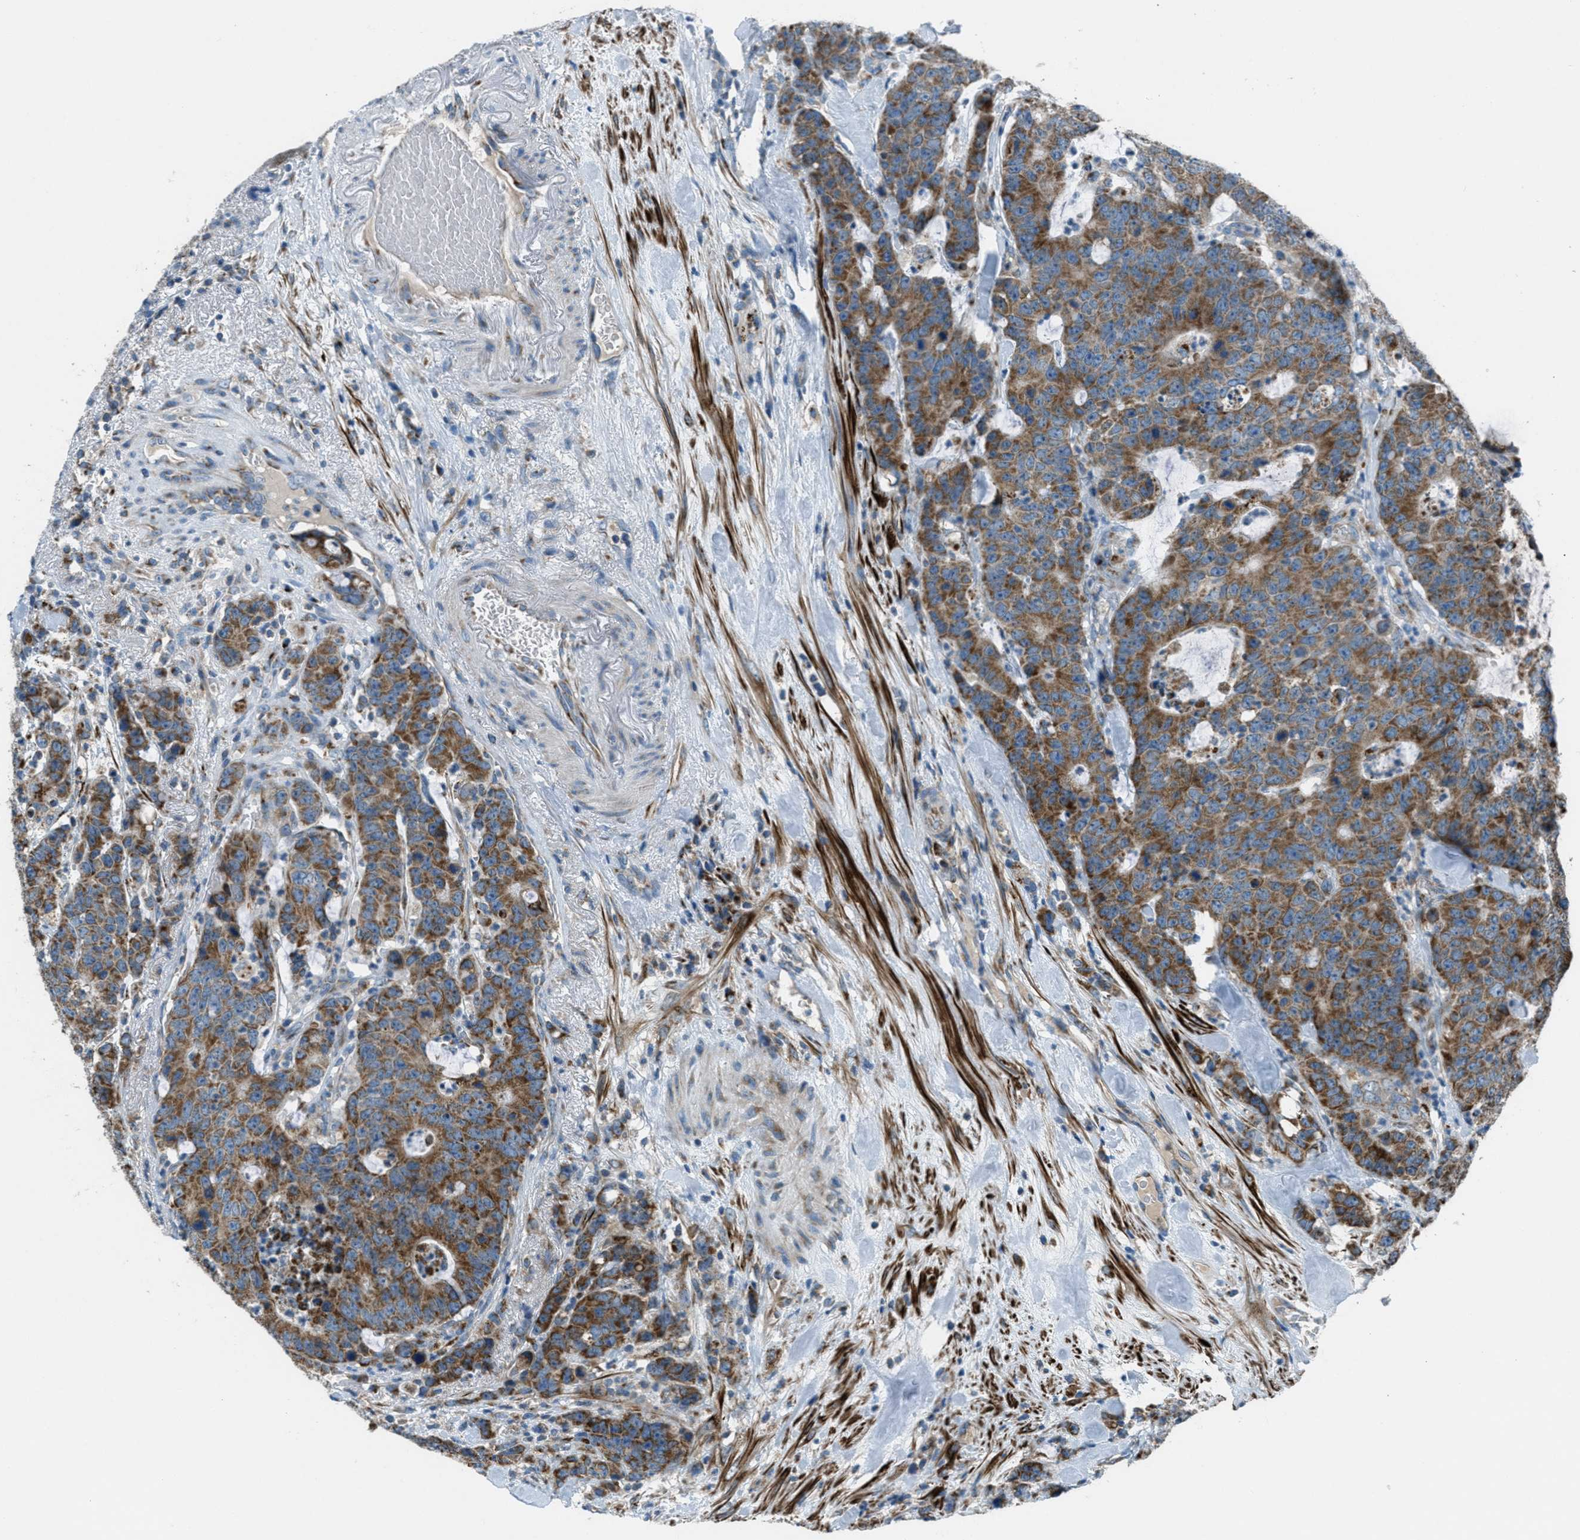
{"staining": {"intensity": "moderate", "quantity": ">75%", "location": "cytoplasmic/membranous"}, "tissue": "colorectal cancer", "cell_type": "Tumor cells", "image_type": "cancer", "snomed": [{"axis": "morphology", "description": "Adenocarcinoma, NOS"}, {"axis": "topography", "description": "Colon"}], "caption": "Colorectal adenocarcinoma stained with DAB immunohistochemistry (IHC) reveals medium levels of moderate cytoplasmic/membranous positivity in approximately >75% of tumor cells.", "gene": "BCKDK", "patient": {"sex": "female", "age": 86}}